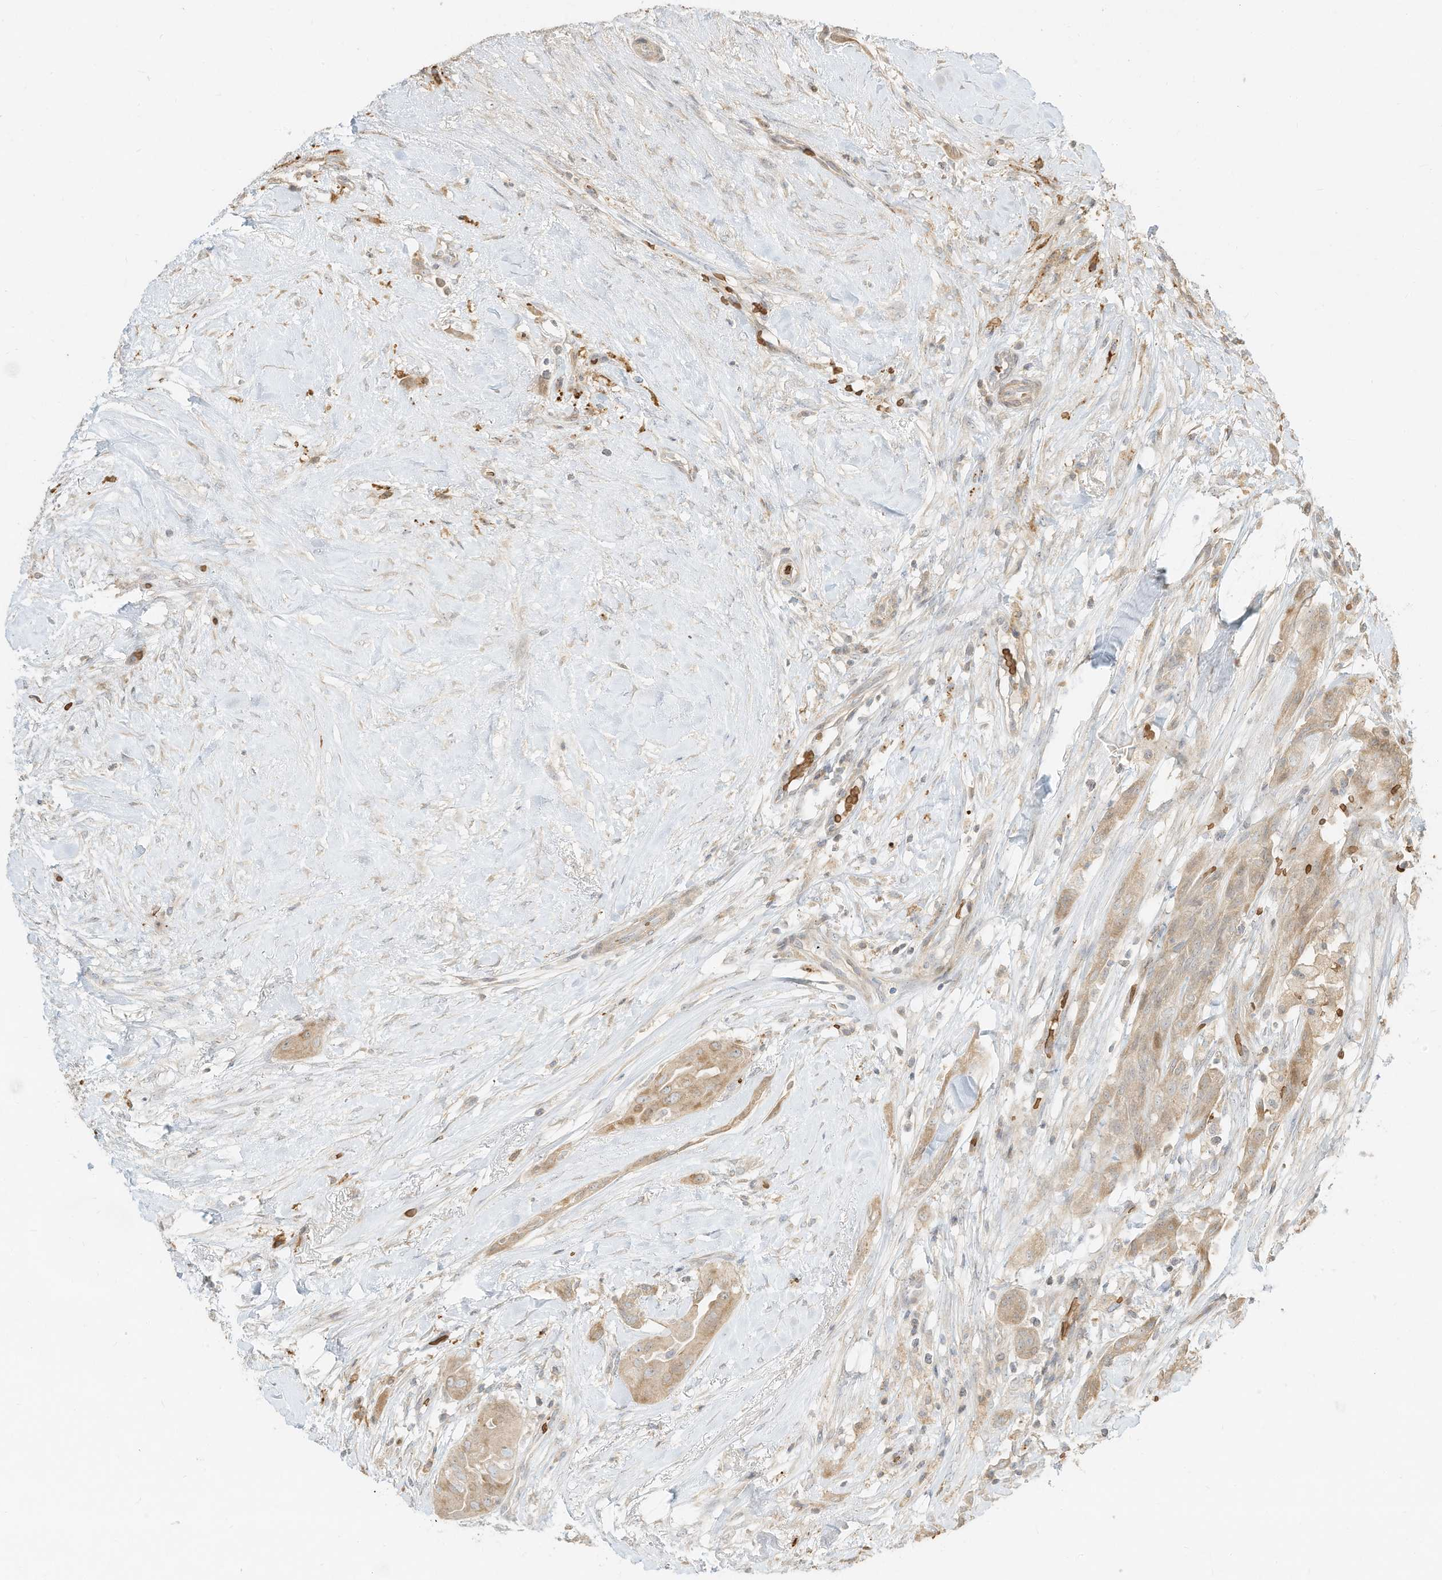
{"staining": {"intensity": "weak", "quantity": "25%-75%", "location": "cytoplasmic/membranous"}, "tissue": "thyroid cancer", "cell_type": "Tumor cells", "image_type": "cancer", "snomed": [{"axis": "morphology", "description": "Papillary adenocarcinoma, NOS"}, {"axis": "topography", "description": "Thyroid gland"}], "caption": "Human thyroid cancer stained with a protein marker demonstrates weak staining in tumor cells.", "gene": "OFD1", "patient": {"sex": "female", "age": 59}}